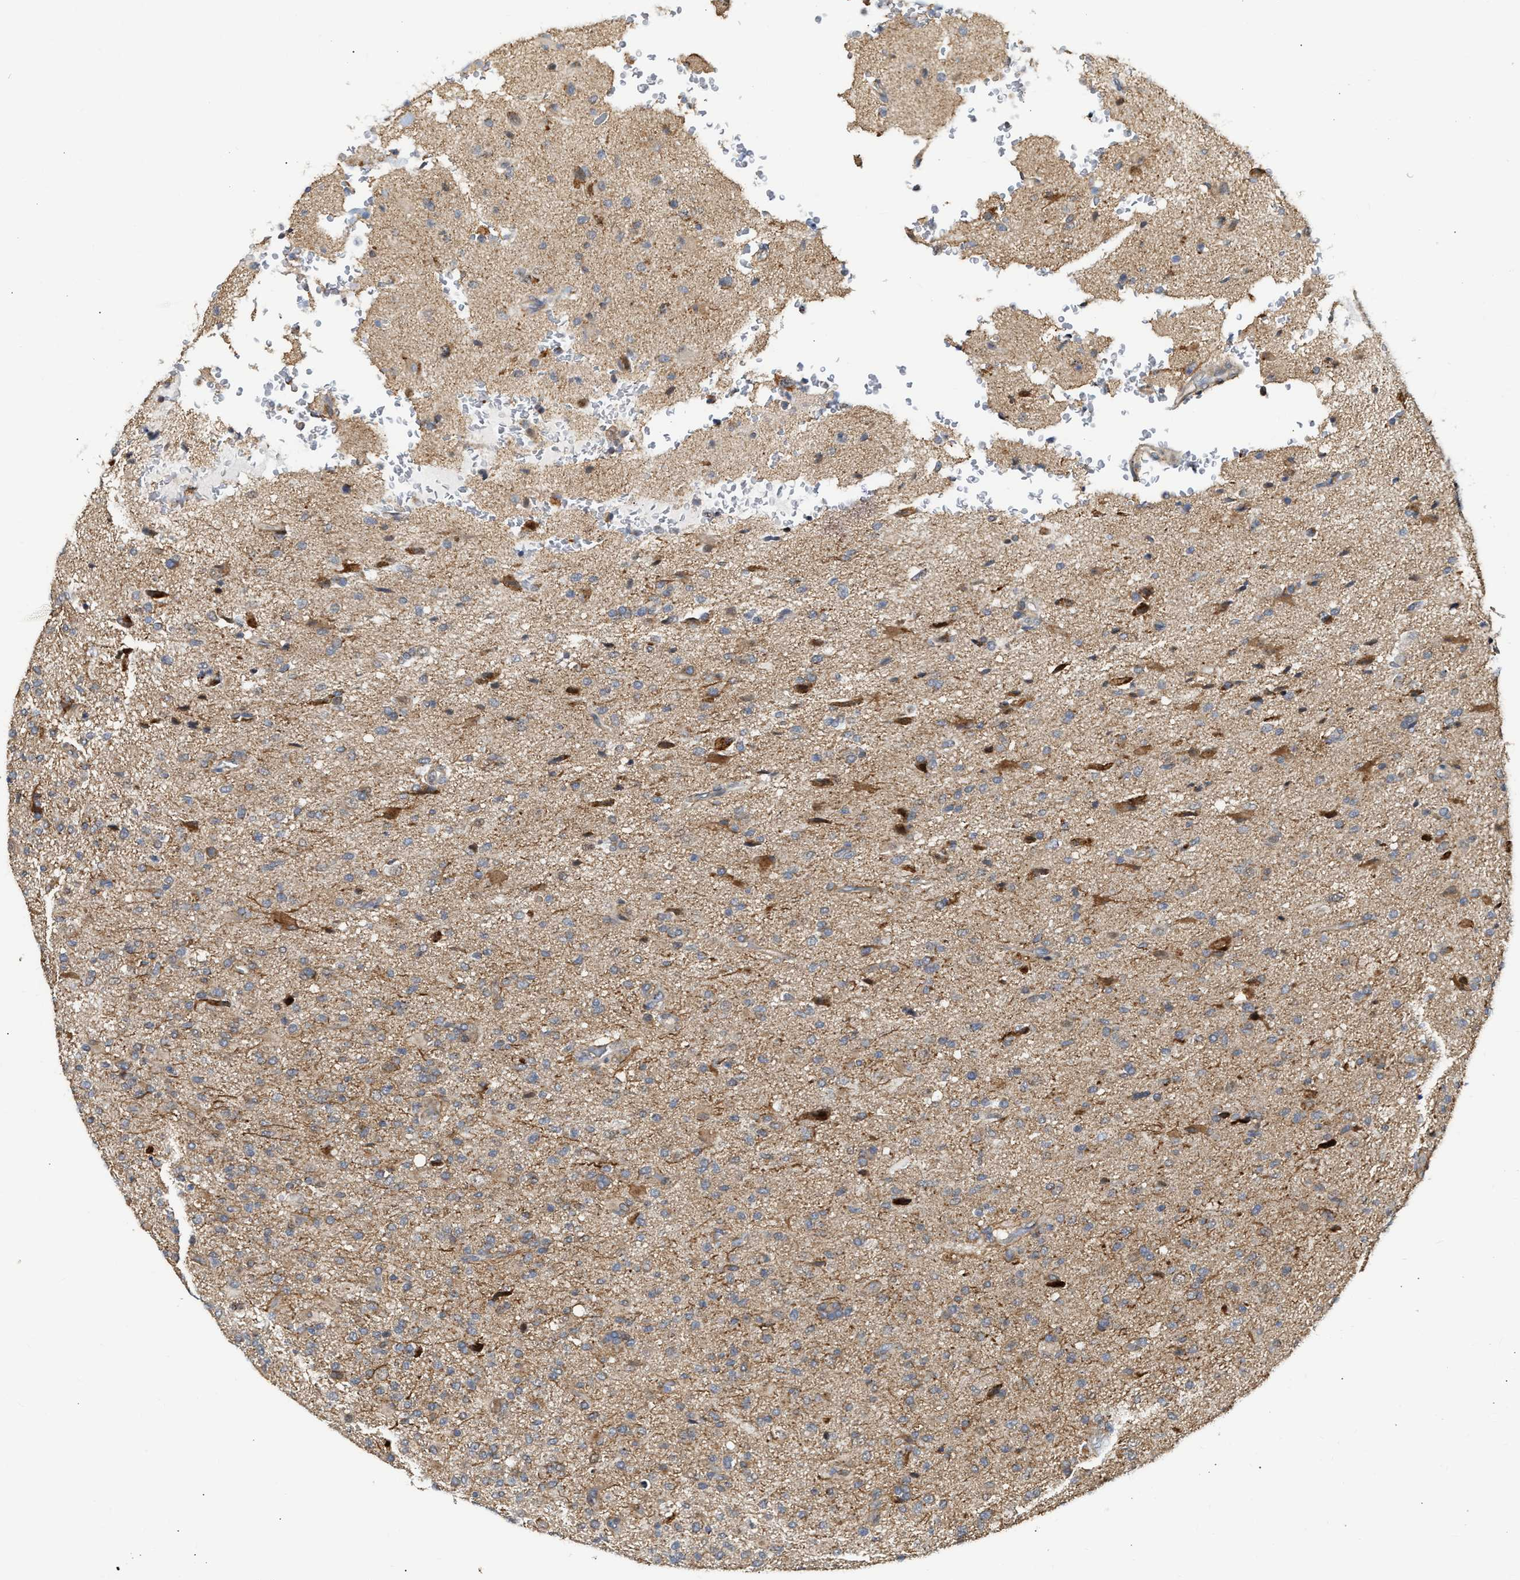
{"staining": {"intensity": "weak", "quantity": ">75%", "location": "cytoplasmic/membranous"}, "tissue": "glioma", "cell_type": "Tumor cells", "image_type": "cancer", "snomed": [{"axis": "morphology", "description": "Glioma, malignant, High grade"}, {"axis": "topography", "description": "Brain"}], "caption": "Tumor cells demonstrate low levels of weak cytoplasmic/membranous positivity in about >75% of cells in human glioma.", "gene": "DEPTOR", "patient": {"sex": "male", "age": 71}}